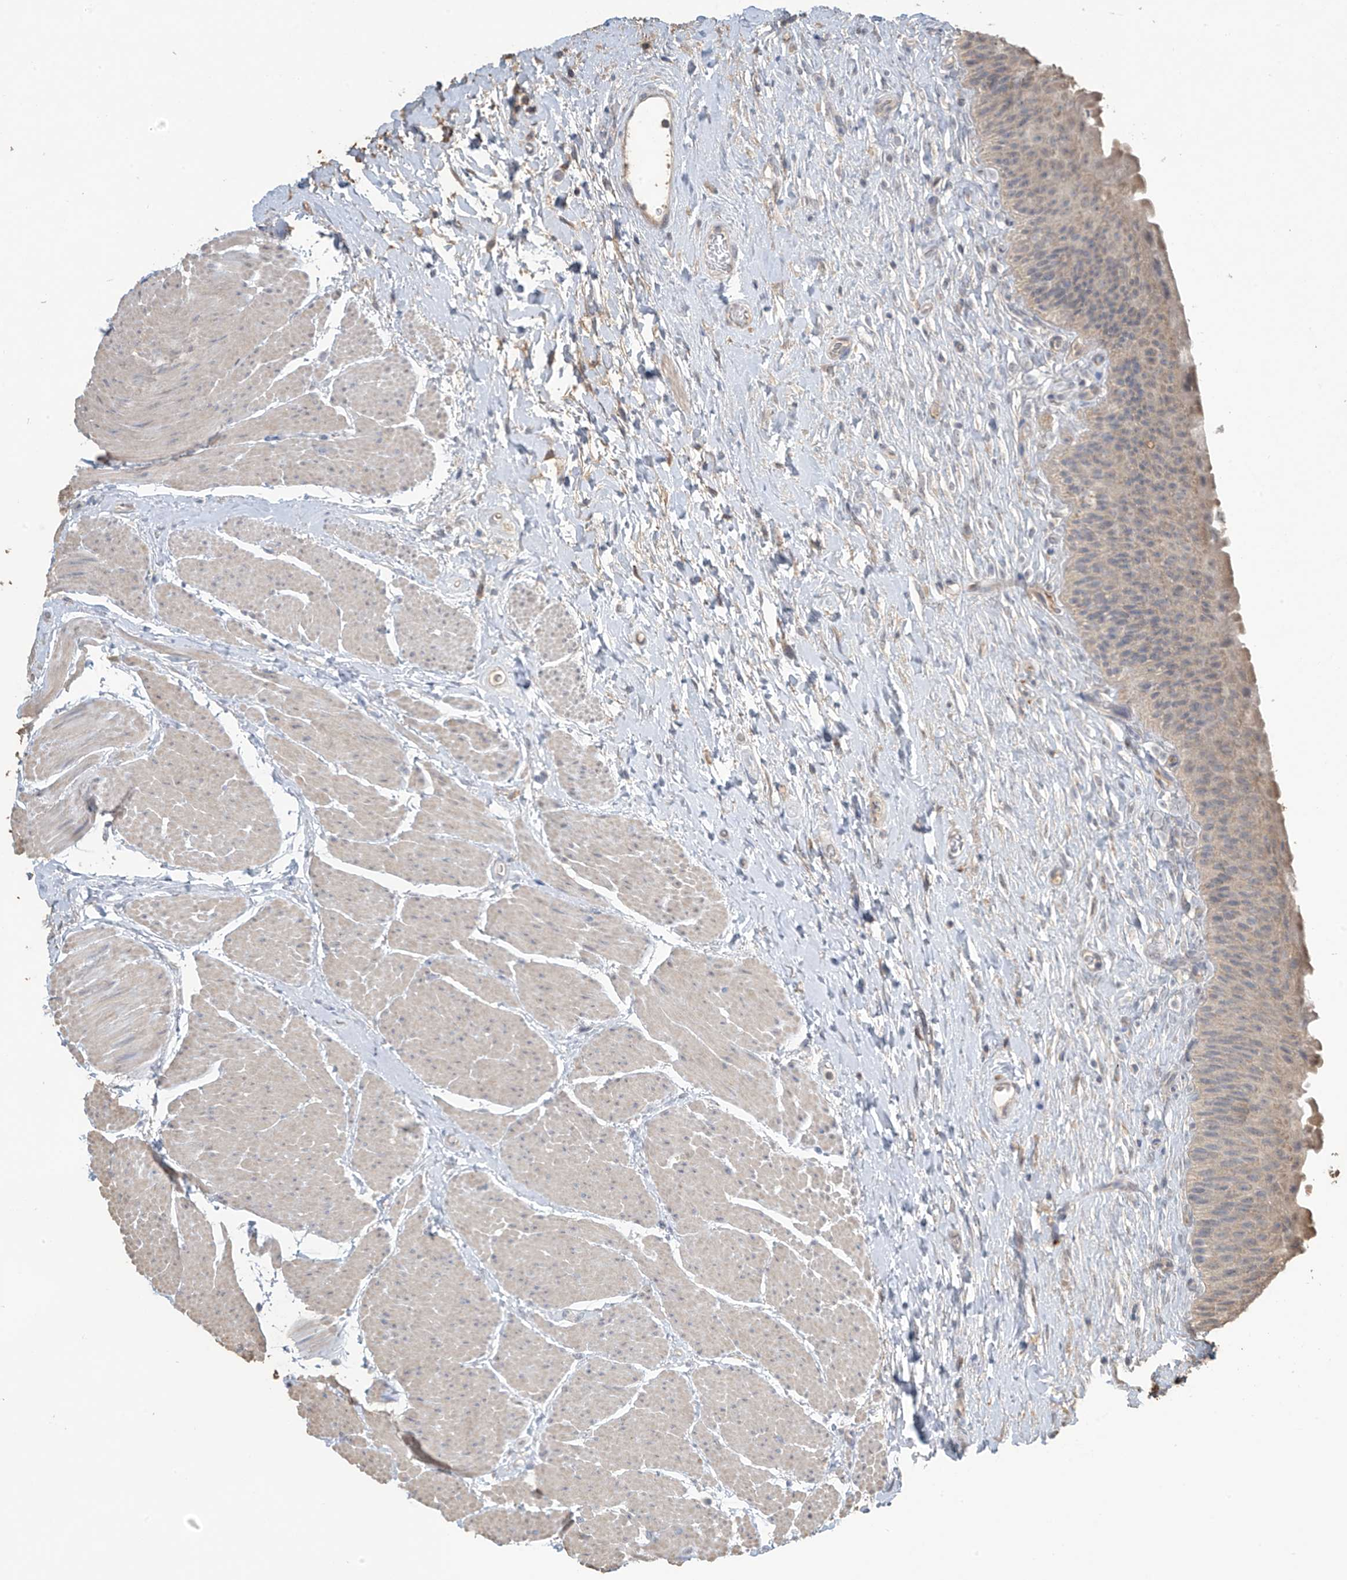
{"staining": {"intensity": "weak", "quantity": ">75%", "location": "cytoplasmic/membranous"}, "tissue": "urinary bladder", "cell_type": "Urothelial cells", "image_type": "normal", "snomed": [{"axis": "morphology", "description": "Normal tissue, NOS"}, {"axis": "topography", "description": "Urinary bladder"}], "caption": "This image exhibits IHC staining of benign human urinary bladder, with low weak cytoplasmic/membranous staining in approximately >75% of urothelial cells.", "gene": "SLFN14", "patient": {"sex": "male", "age": 74}}